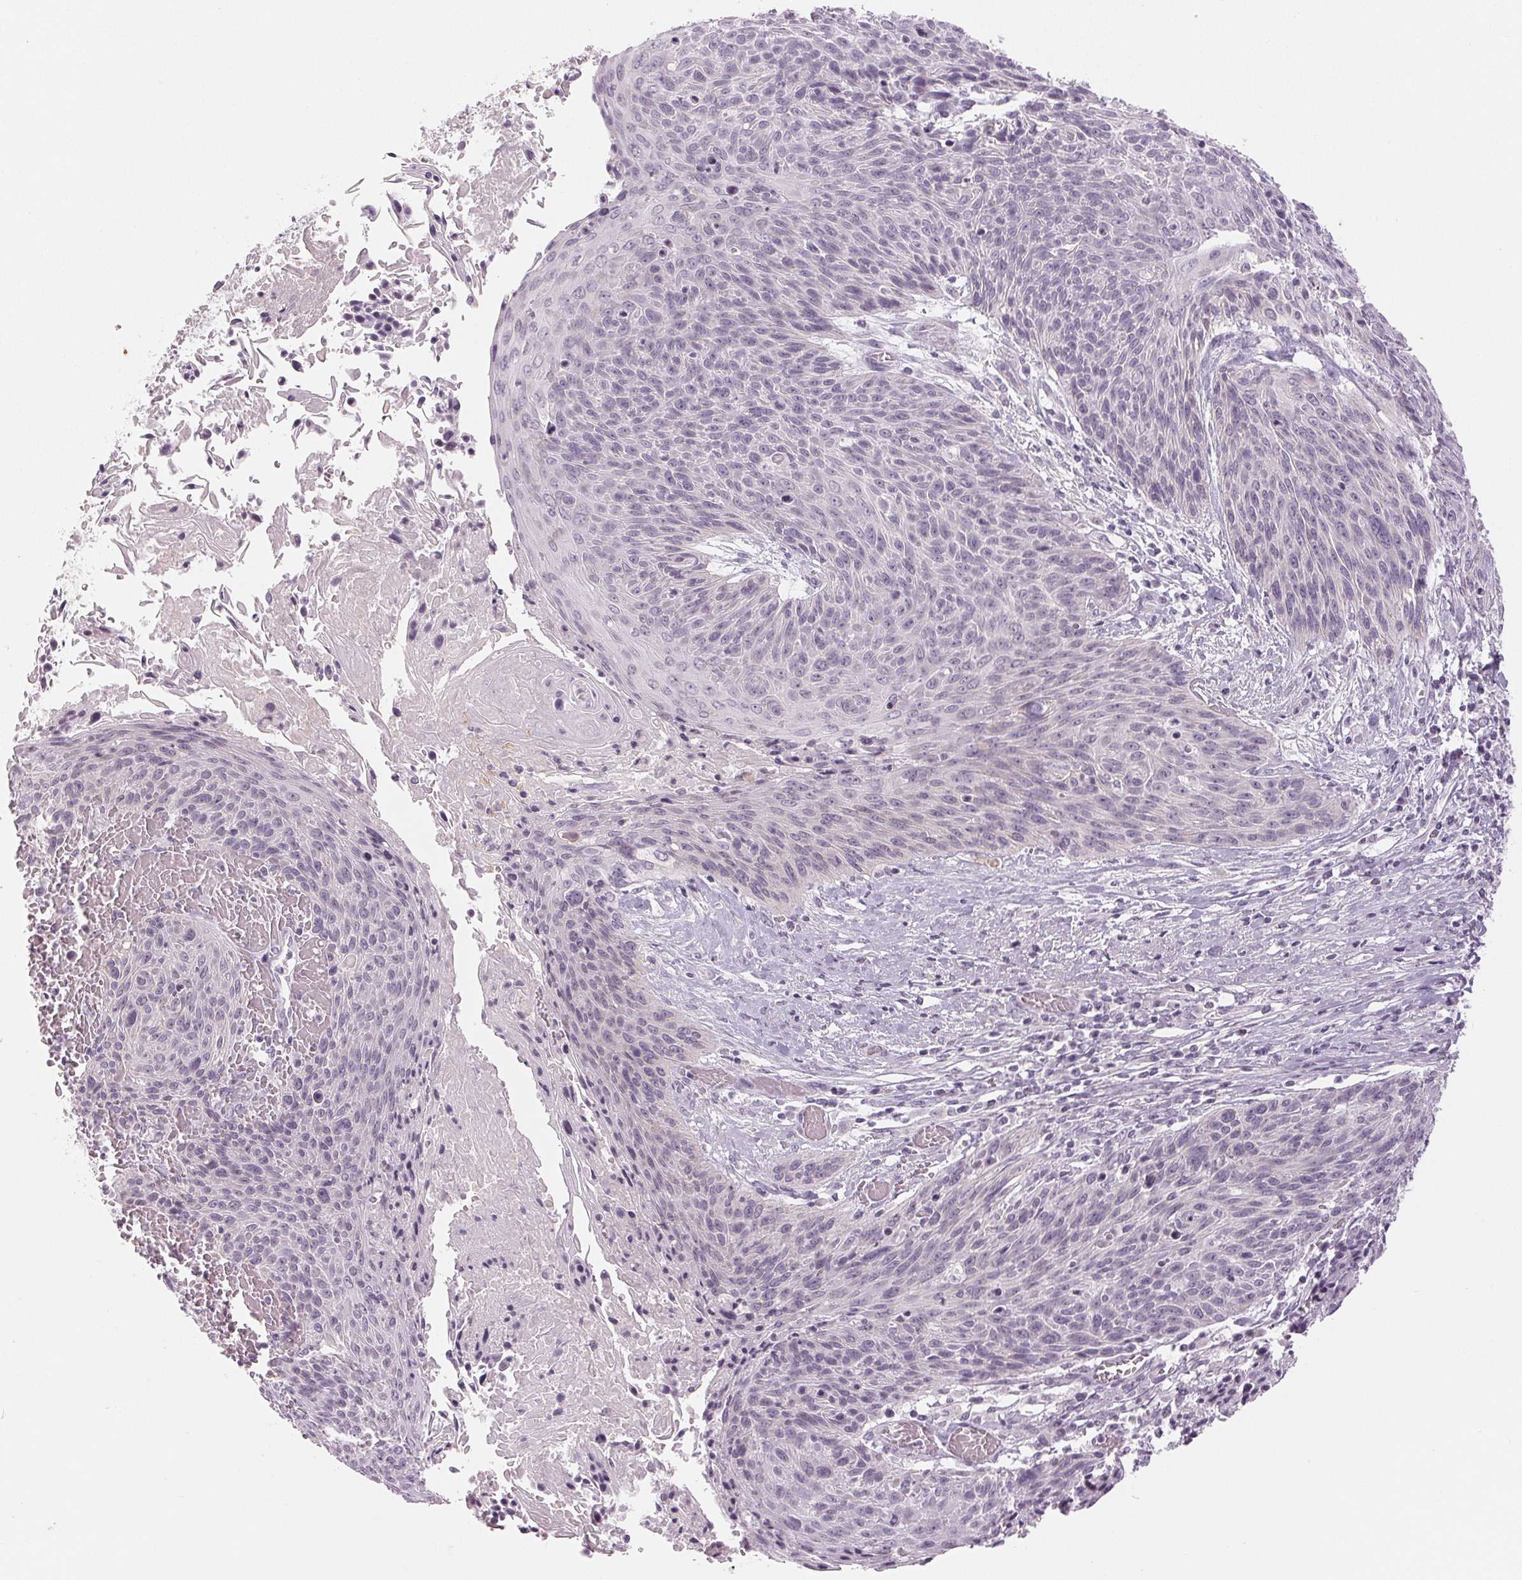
{"staining": {"intensity": "negative", "quantity": "none", "location": "none"}, "tissue": "cervical cancer", "cell_type": "Tumor cells", "image_type": "cancer", "snomed": [{"axis": "morphology", "description": "Squamous cell carcinoma, NOS"}, {"axis": "topography", "description": "Cervix"}], "caption": "IHC micrograph of neoplastic tissue: human squamous cell carcinoma (cervical) stained with DAB (3,3'-diaminobenzidine) shows no significant protein staining in tumor cells. Brightfield microscopy of IHC stained with DAB (brown) and hematoxylin (blue), captured at high magnification.", "gene": "EHHADH", "patient": {"sex": "female", "age": 45}}